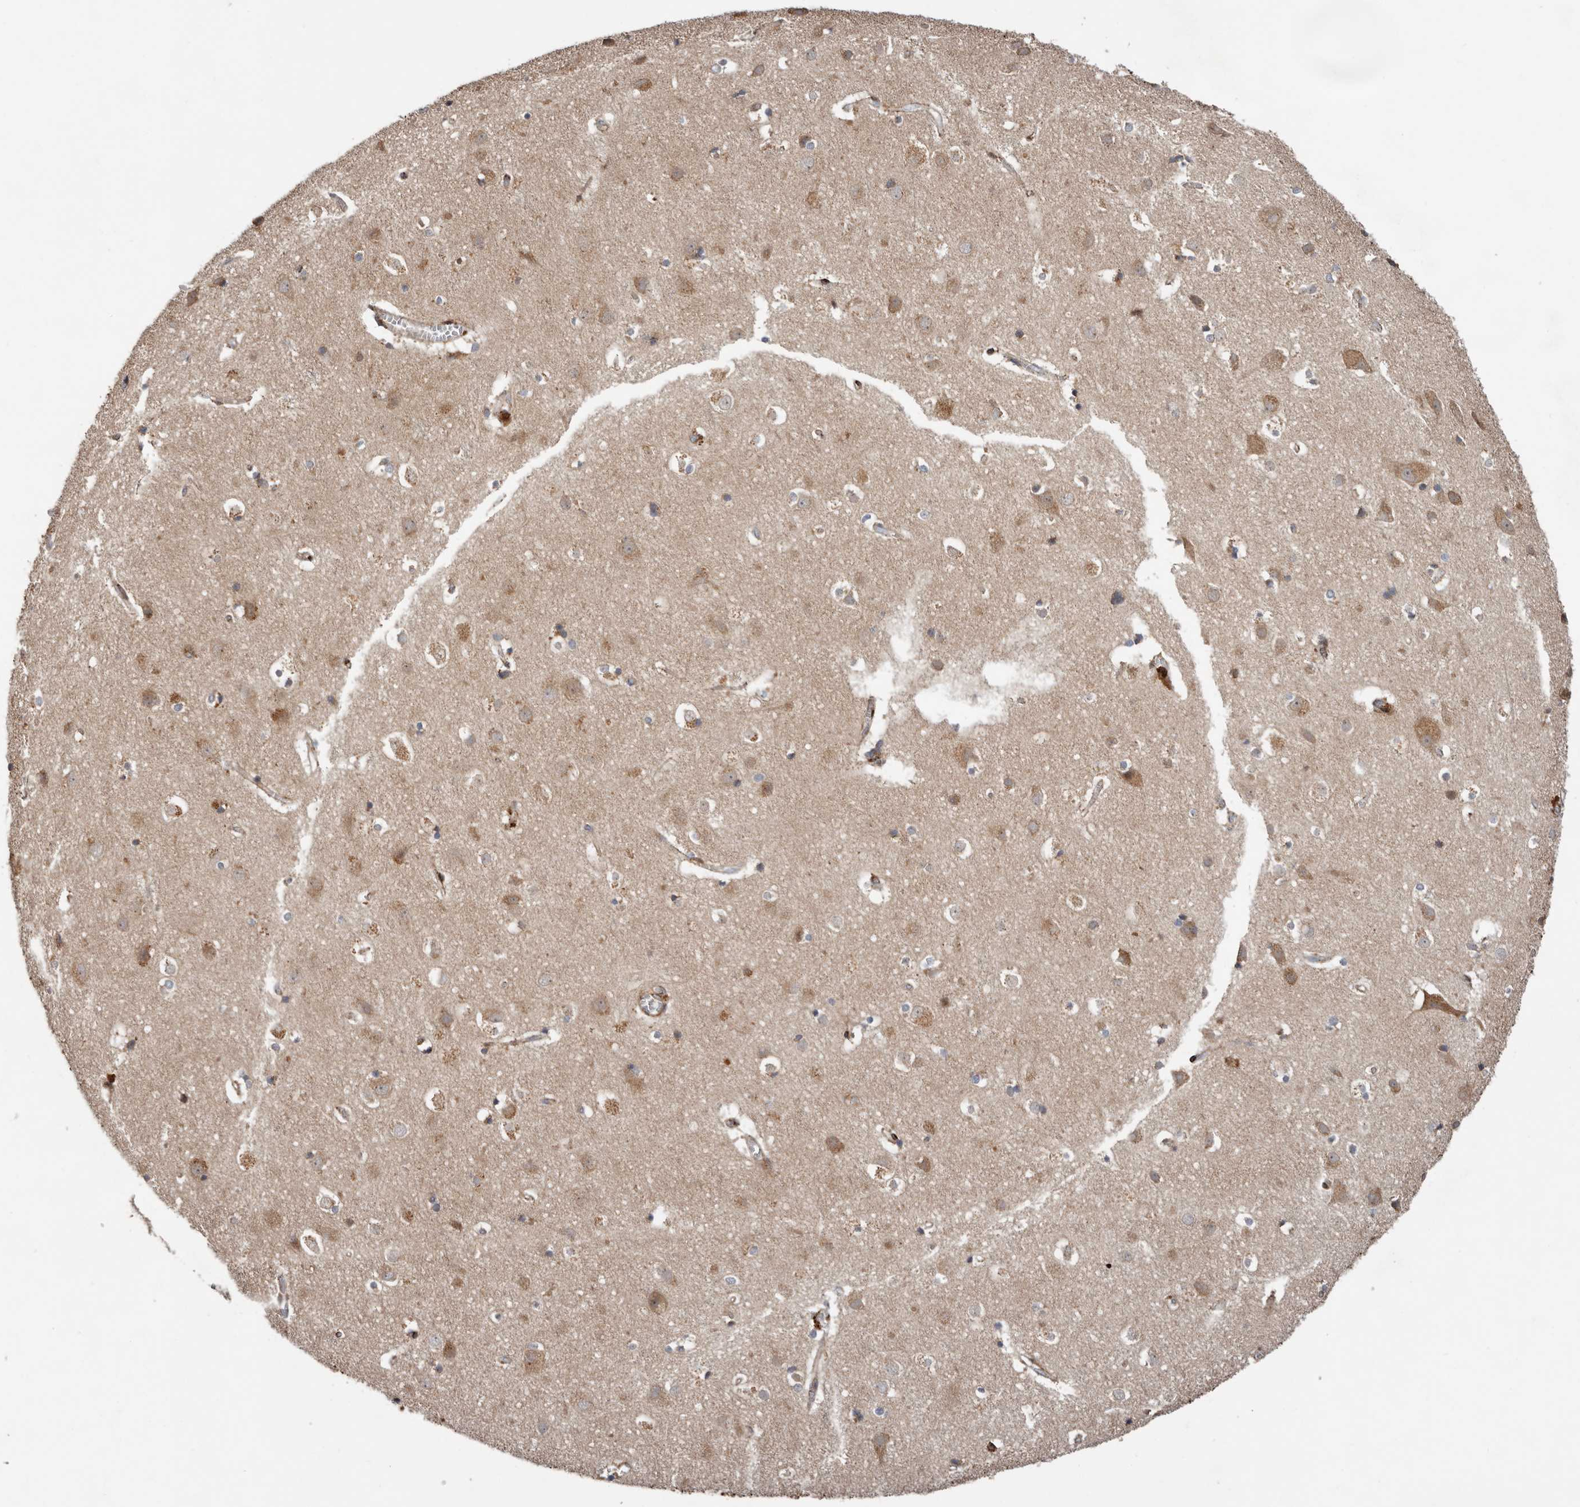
{"staining": {"intensity": "strong", "quantity": ">75%", "location": "cytoplasmic/membranous"}, "tissue": "cerebral cortex", "cell_type": "Endothelial cells", "image_type": "normal", "snomed": [{"axis": "morphology", "description": "Normal tissue, NOS"}, {"axis": "topography", "description": "Cerebral cortex"}], "caption": "DAB immunohistochemical staining of benign cerebral cortex reveals strong cytoplasmic/membranous protein staining in approximately >75% of endothelial cells.", "gene": "PROKR1", "patient": {"sex": "male", "age": 54}}